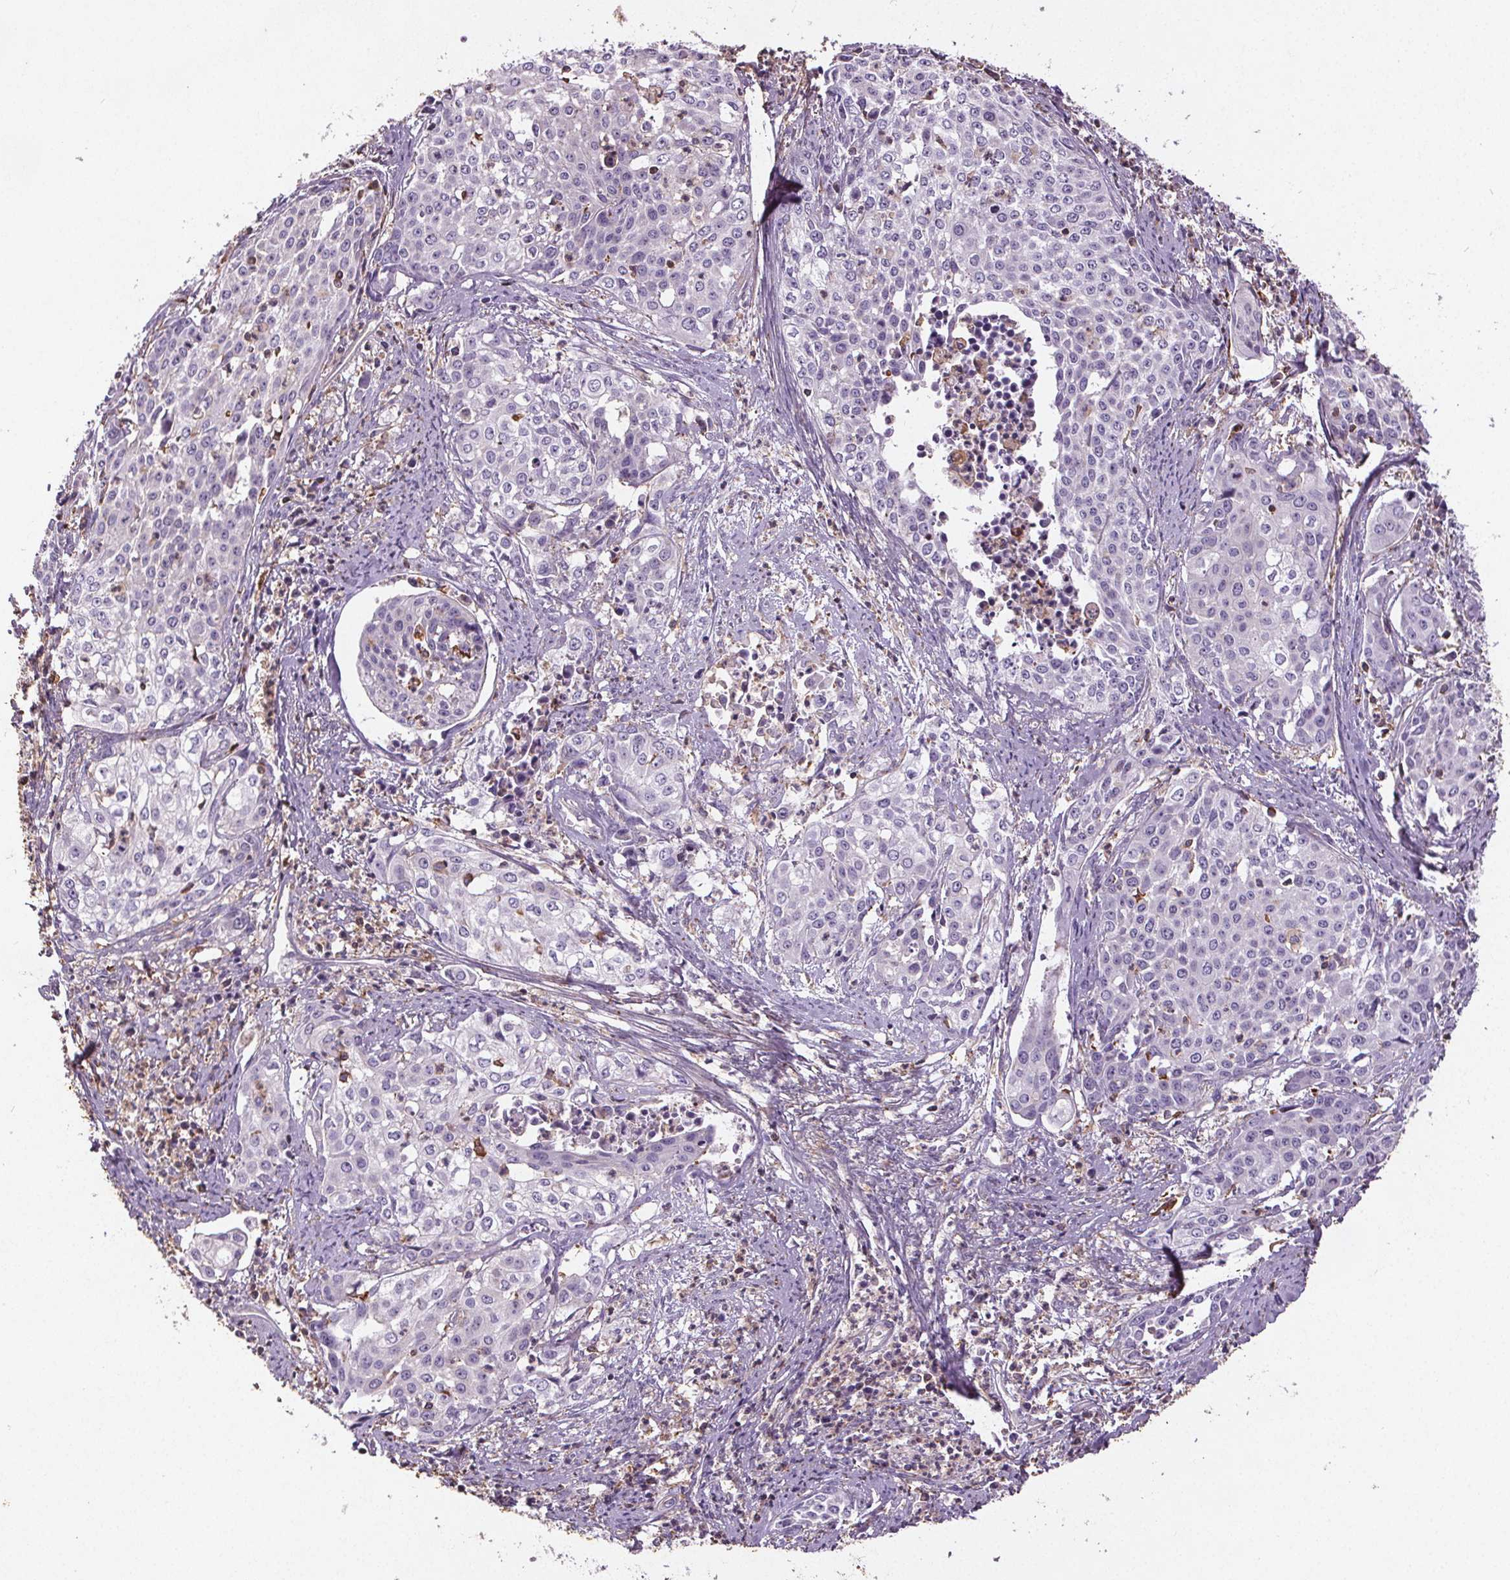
{"staining": {"intensity": "negative", "quantity": "none", "location": "none"}, "tissue": "cervical cancer", "cell_type": "Tumor cells", "image_type": "cancer", "snomed": [{"axis": "morphology", "description": "Squamous cell carcinoma, NOS"}, {"axis": "topography", "description": "Cervix"}], "caption": "Image shows no significant protein positivity in tumor cells of squamous cell carcinoma (cervical).", "gene": "C19orf84", "patient": {"sex": "female", "age": 39}}